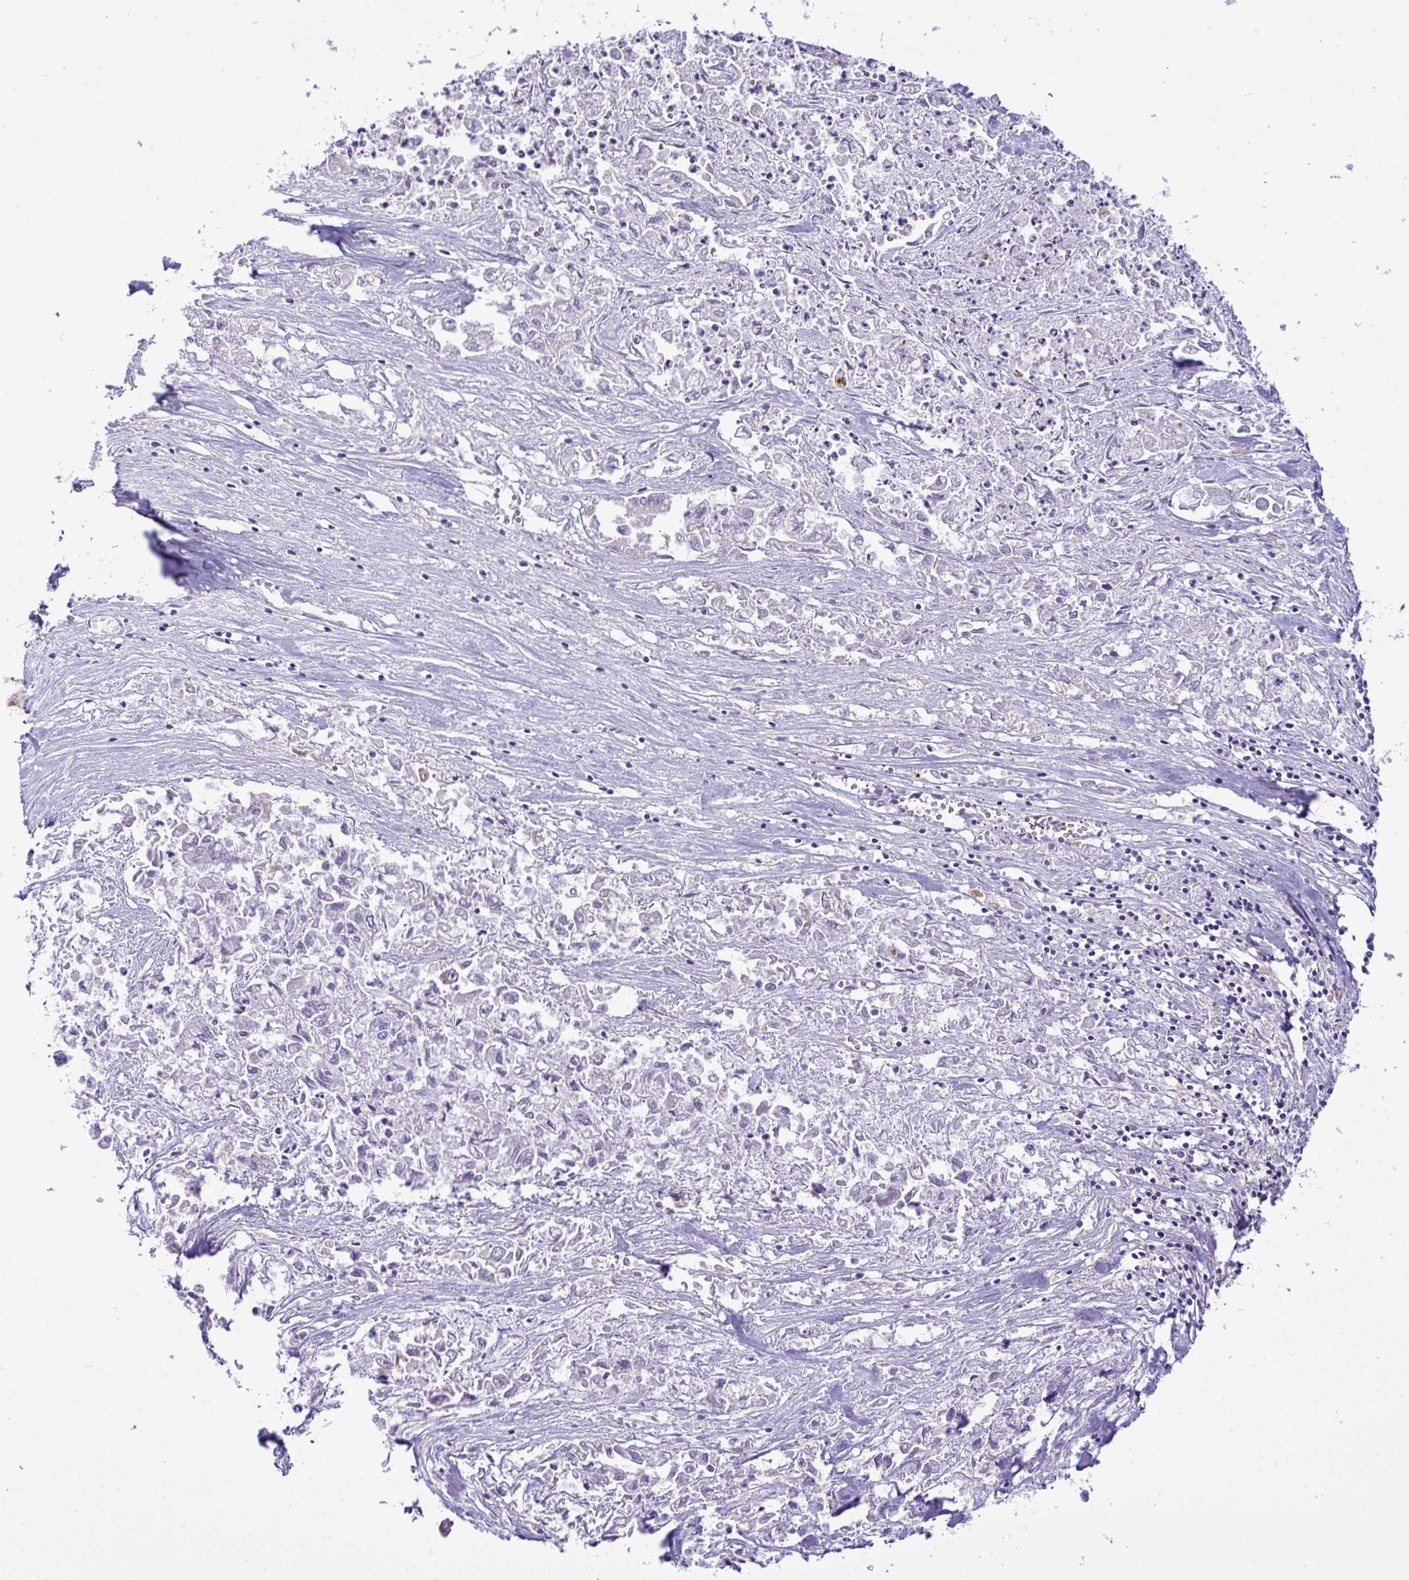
{"staining": {"intensity": "negative", "quantity": "none", "location": "none"}, "tissue": "pancreatic cancer", "cell_type": "Tumor cells", "image_type": "cancer", "snomed": [{"axis": "morphology", "description": "Adenocarcinoma, NOS"}, {"axis": "topography", "description": "Pancreas"}], "caption": "This is an IHC photomicrograph of pancreatic adenocarcinoma. There is no positivity in tumor cells.", "gene": "ST8SIA2", "patient": {"sex": "male", "age": 72}}